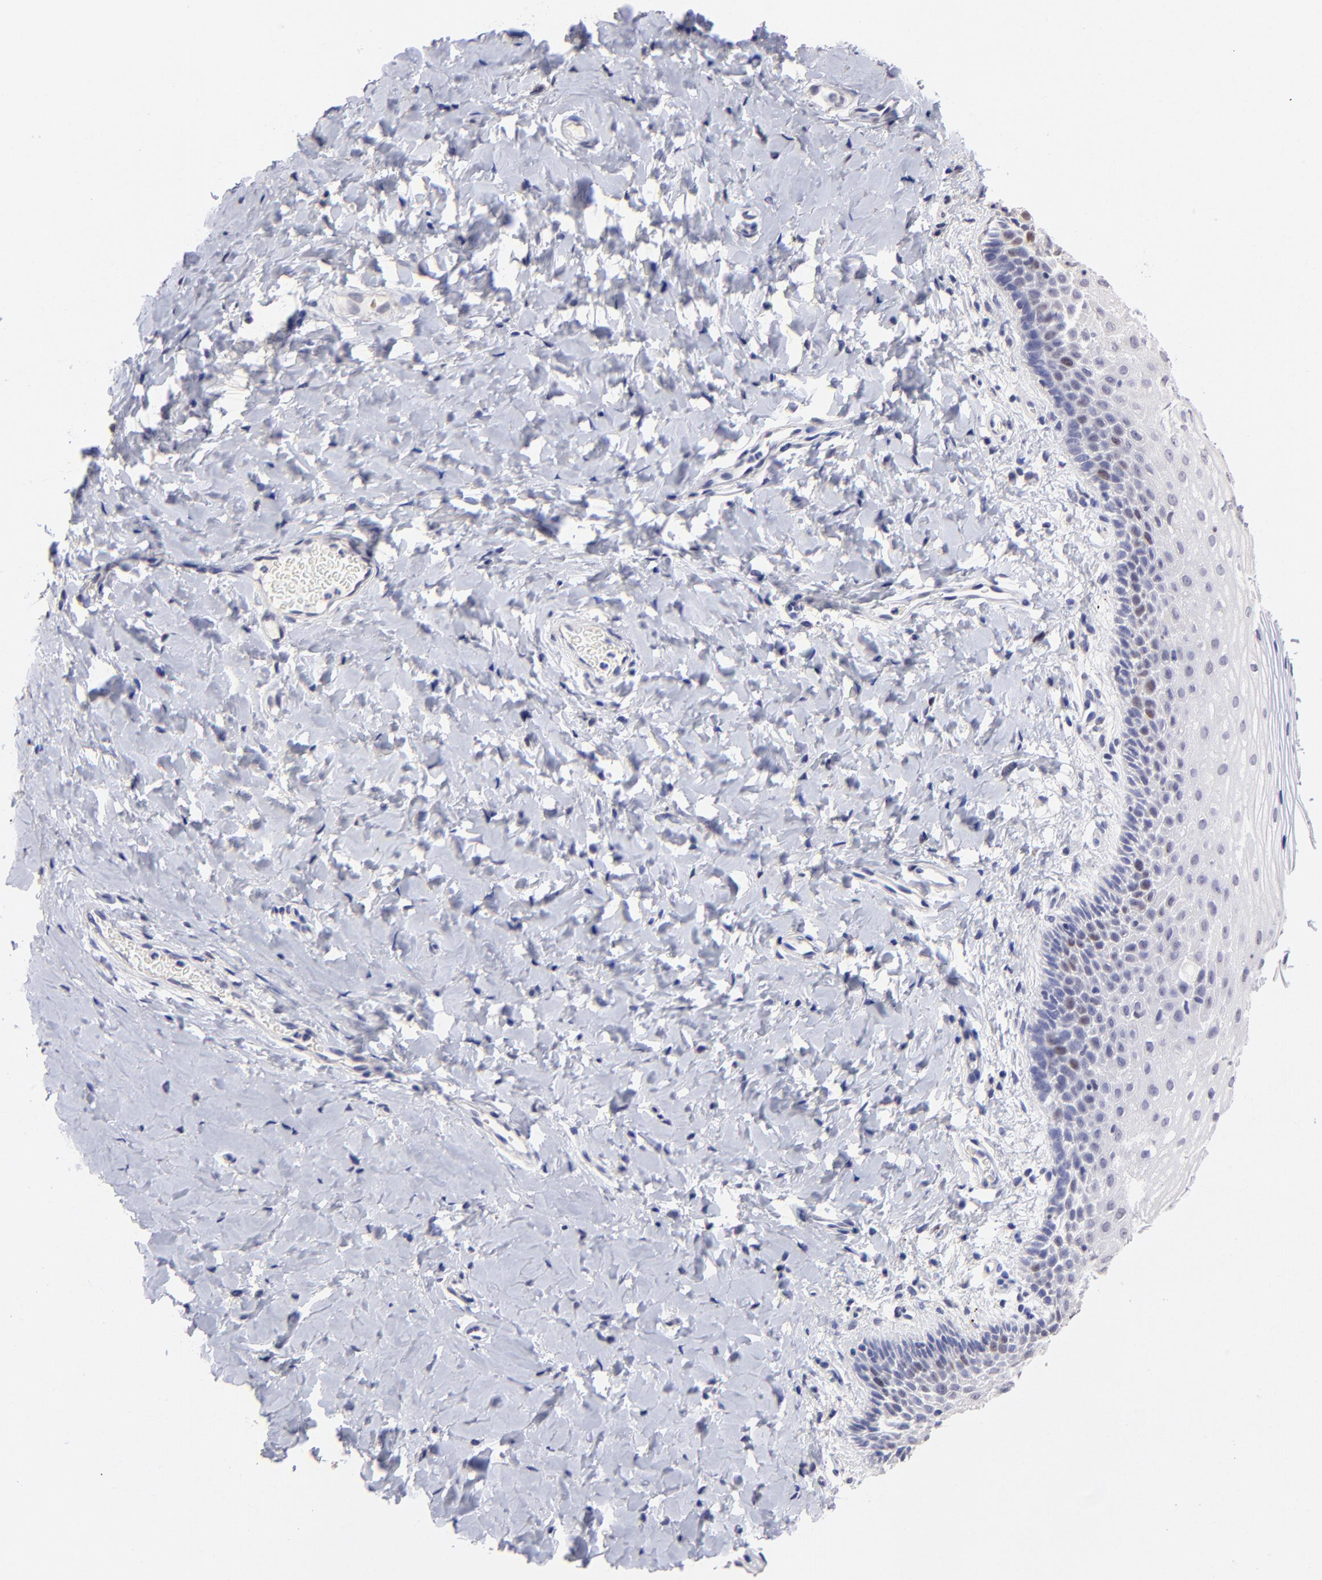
{"staining": {"intensity": "weak", "quantity": "<25%", "location": "nuclear"}, "tissue": "vagina", "cell_type": "Squamous epithelial cells", "image_type": "normal", "snomed": [{"axis": "morphology", "description": "Normal tissue, NOS"}, {"axis": "topography", "description": "Vagina"}], "caption": "Protein analysis of benign vagina demonstrates no significant positivity in squamous epithelial cells. (Brightfield microscopy of DAB (3,3'-diaminobenzidine) IHC at high magnification).", "gene": "DNMT1", "patient": {"sex": "female", "age": 55}}